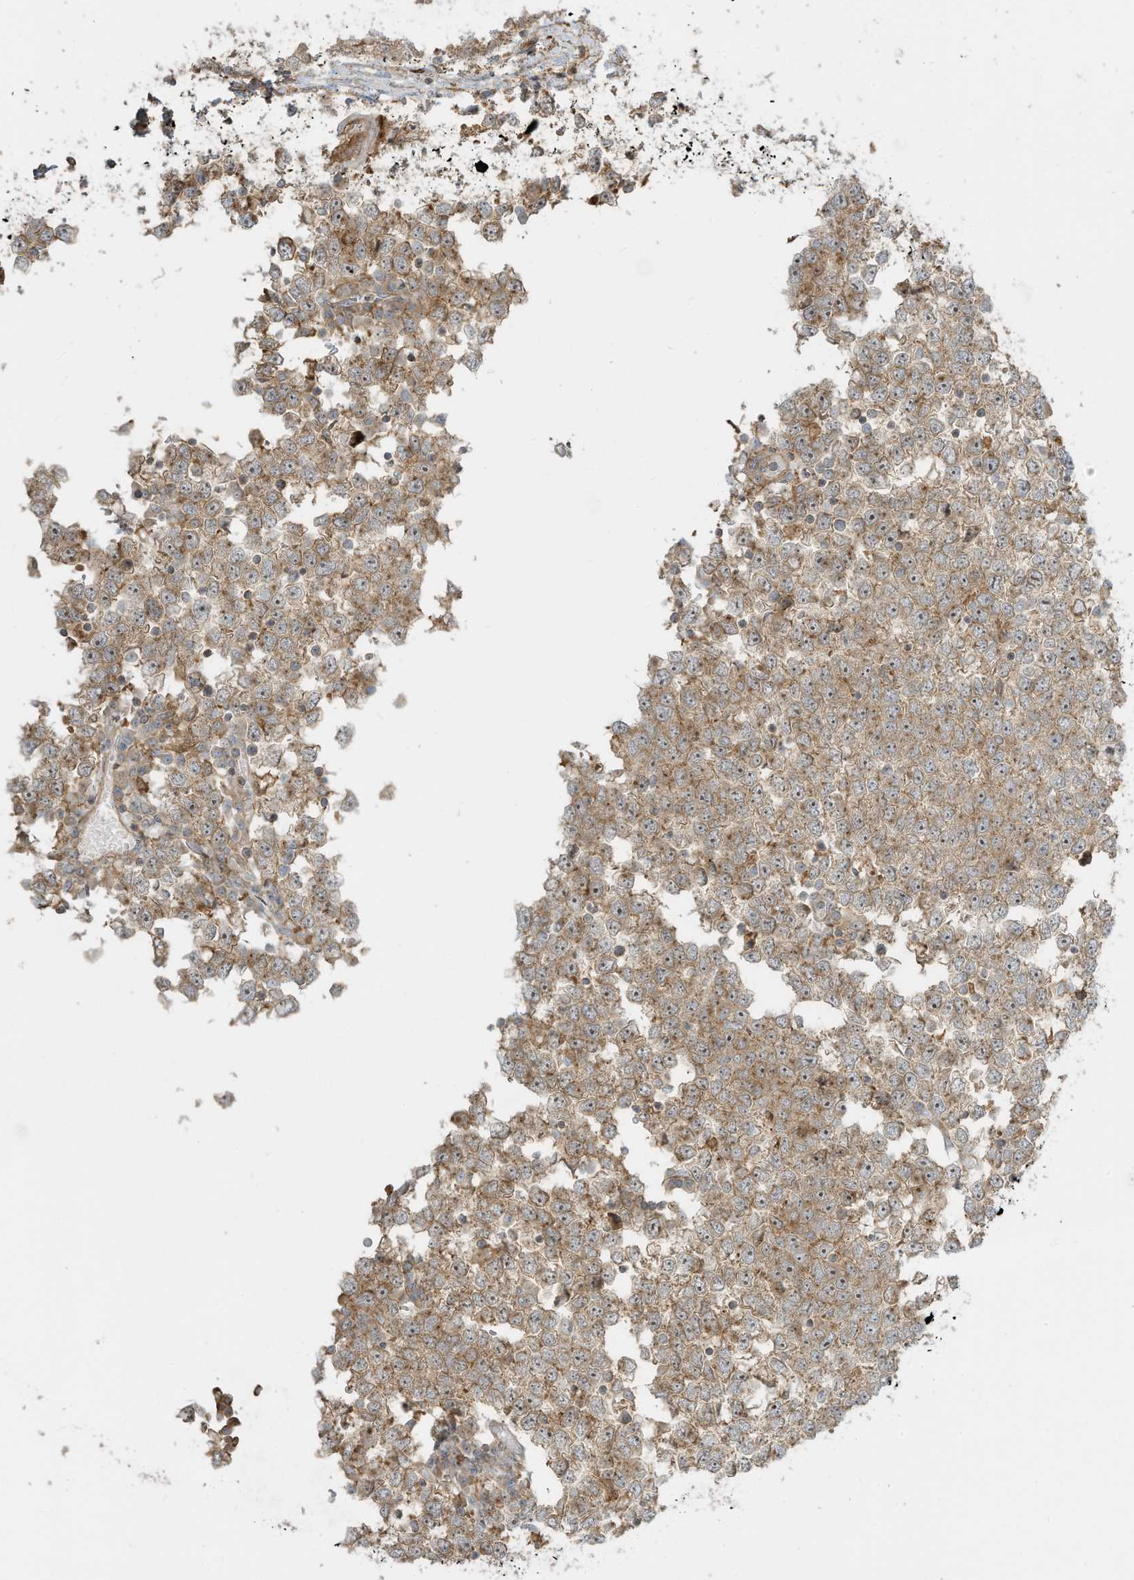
{"staining": {"intensity": "moderate", "quantity": ">75%", "location": "cytoplasmic/membranous"}, "tissue": "testis cancer", "cell_type": "Tumor cells", "image_type": "cancer", "snomed": [{"axis": "morphology", "description": "Seminoma, NOS"}, {"axis": "topography", "description": "Testis"}], "caption": "The micrograph displays immunohistochemical staining of testis cancer. There is moderate cytoplasmic/membranous staining is present in approximately >75% of tumor cells. (Stains: DAB in brown, nuclei in blue, Microscopy: brightfield microscopy at high magnification).", "gene": "ENTR1", "patient": {"sex": "male", "age": 65}}